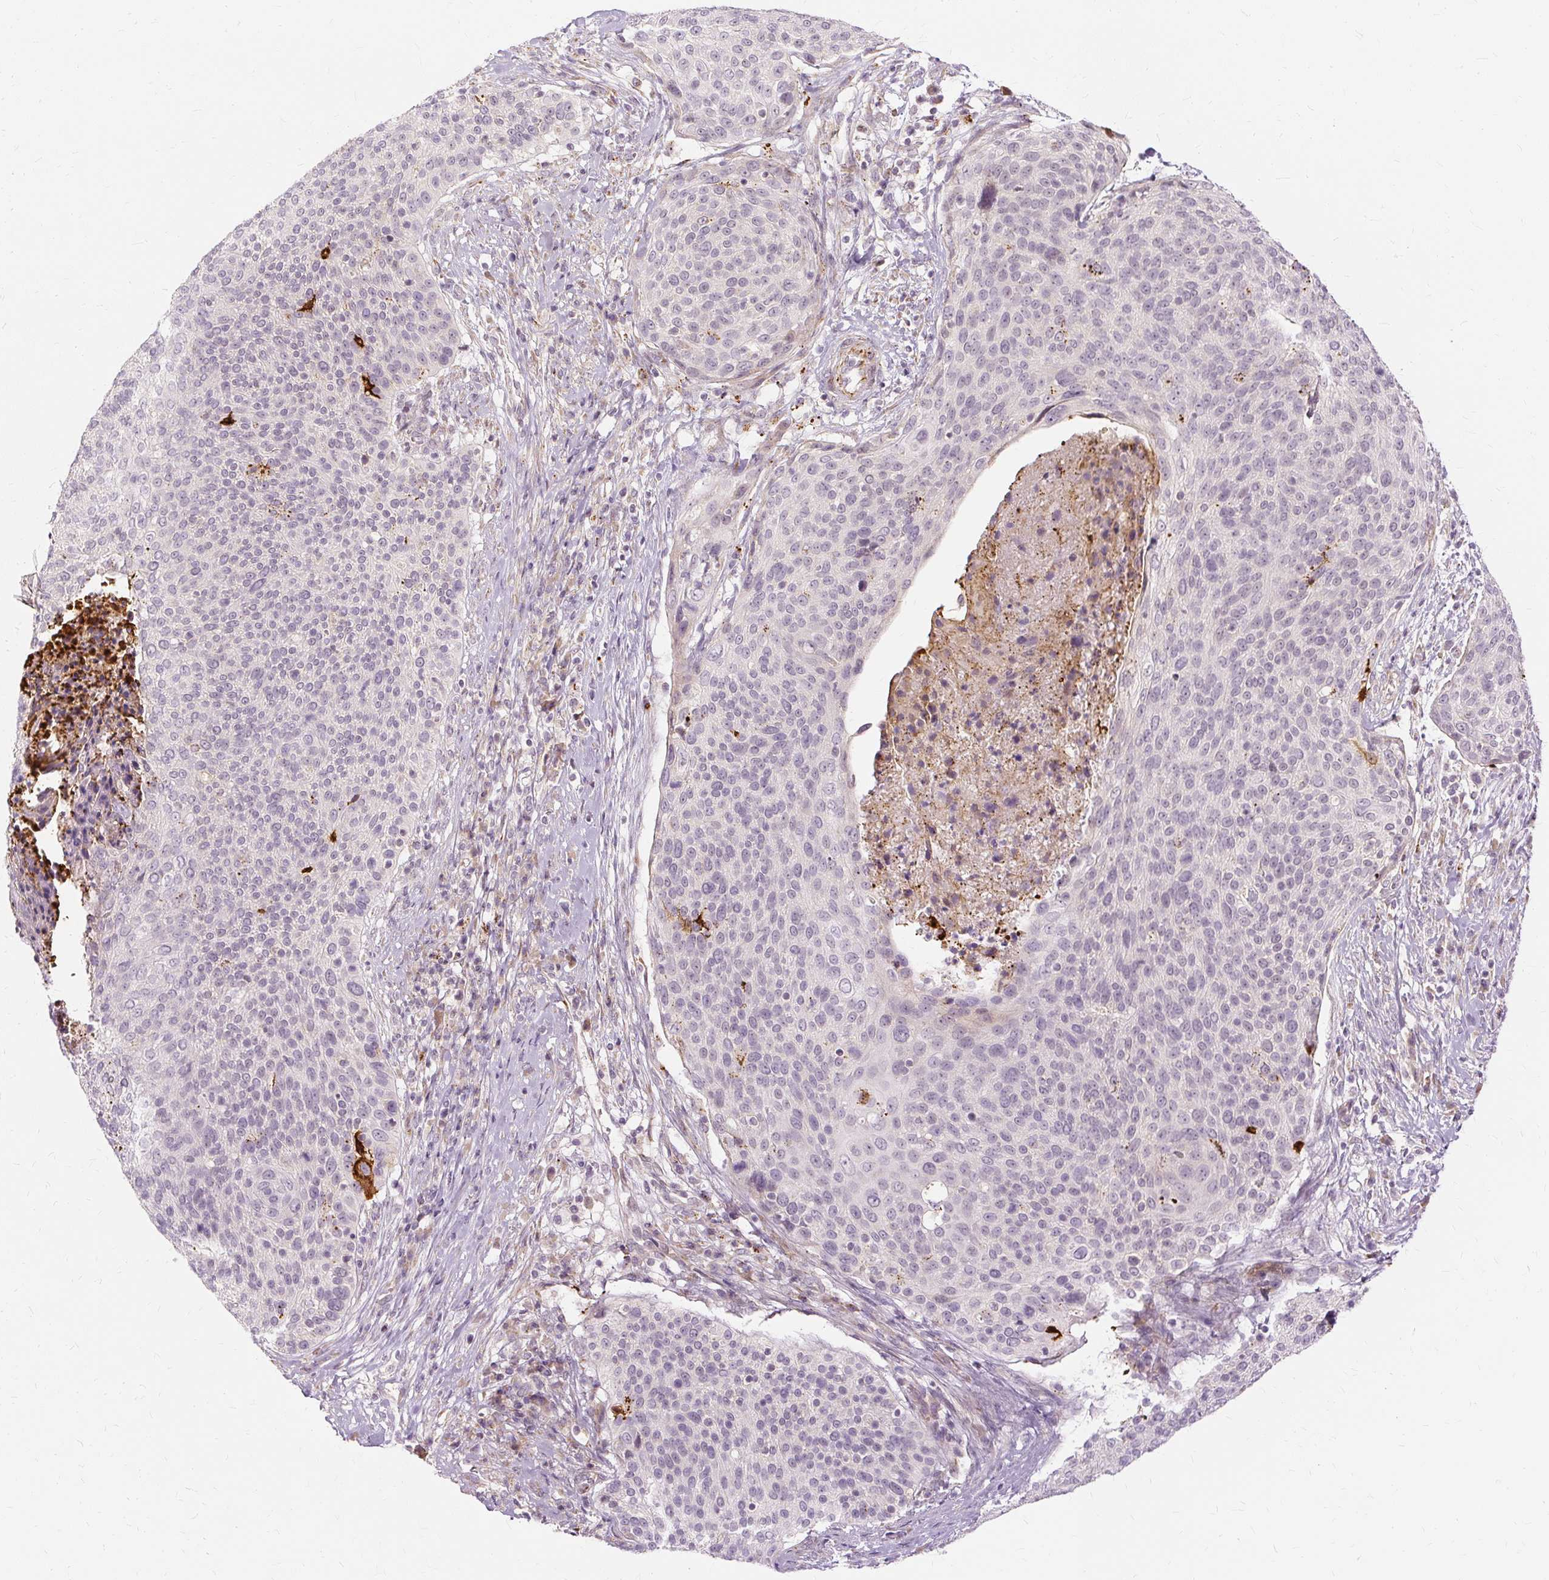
{"staining": {"intensity": "weak", "quantity": "25%-75%", "location": "nuclear"}, "tissue": "cervical cancer", "cell_type": "Tumor cells", "image_type": "cancer", "snomed": [{"axis": "morphology", "description": "Squamous cell carcinoma, NOS"}, {"axis": "topography", "description": "Cervix"}], "caption": "Brown immunohistochemical staining in human cervical cancer (squamous cell carcinoma) demonstrates weak nuclear expression in approximately 25%-75% of tumor cells.", "gene": "MMACHC", "patient": {"sex": "female", "age": 31}}